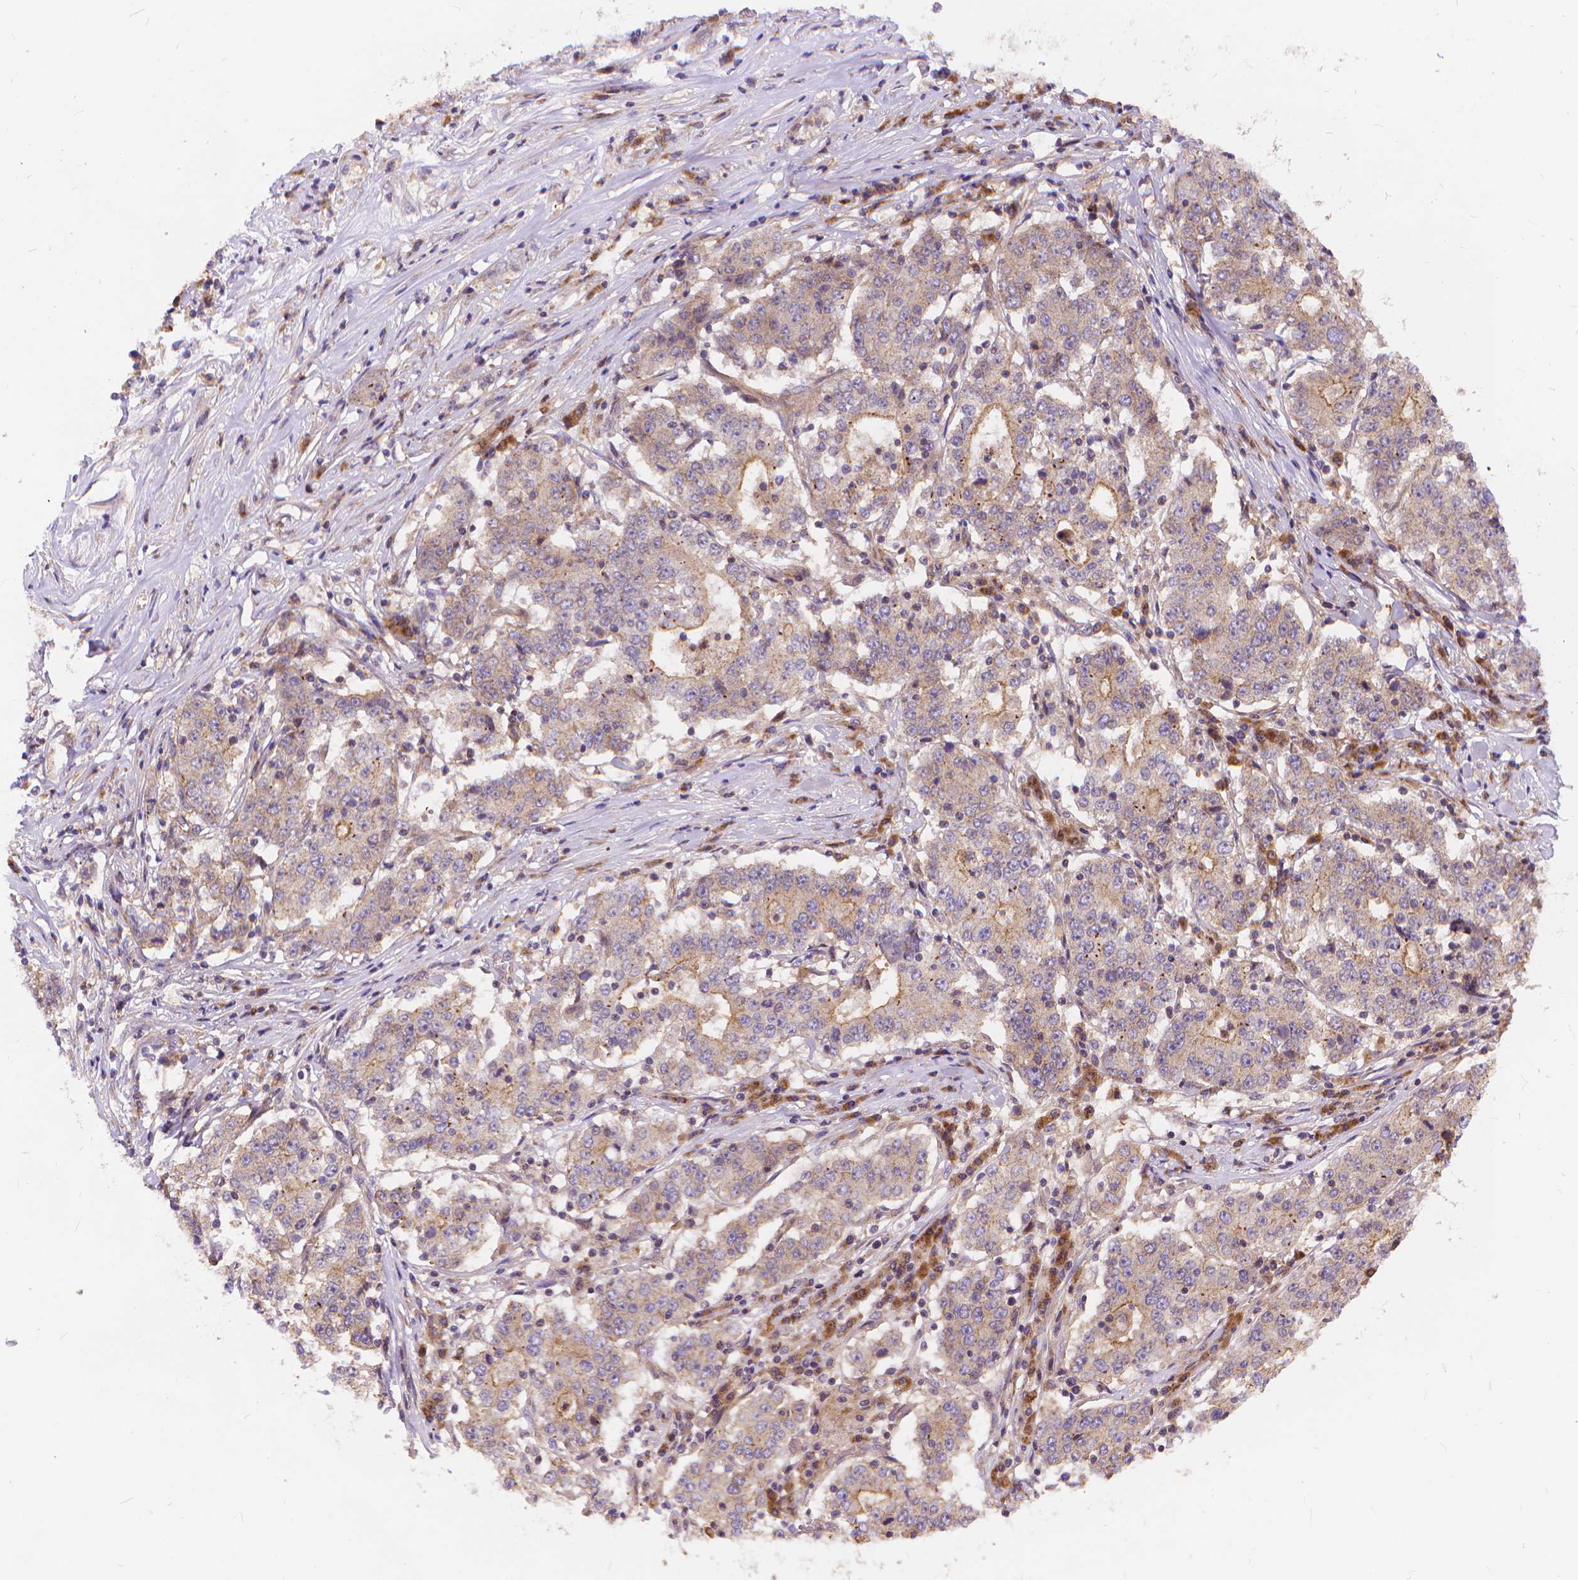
{"staining": {"intensity": "weak", "quantity": ">75%", "location": "cytoplasmic/membranous"}, "tissue": "stomach cancer", "cell_type": "Tumor cells", "image_type": "cancer", "snomed": [{"axis": "morphology", "description": "Adenocarcinoma, NOS"}, {"axis": "topography", "description": "Stomach"}], "caption": "Stomach cancer tissue exhibits weak cytoplasmic/membranous staining in approximately >75% of tumor cells, visualized by immunohistochemistry. The staining was performed using DAB (3,3'-diaminobenzidine), with brown indicating positive protein expression. Nuclei are stained blue with hematoxylin.", "gene": "ARAP1", "patient": {"sex": "male", "age": 59}}